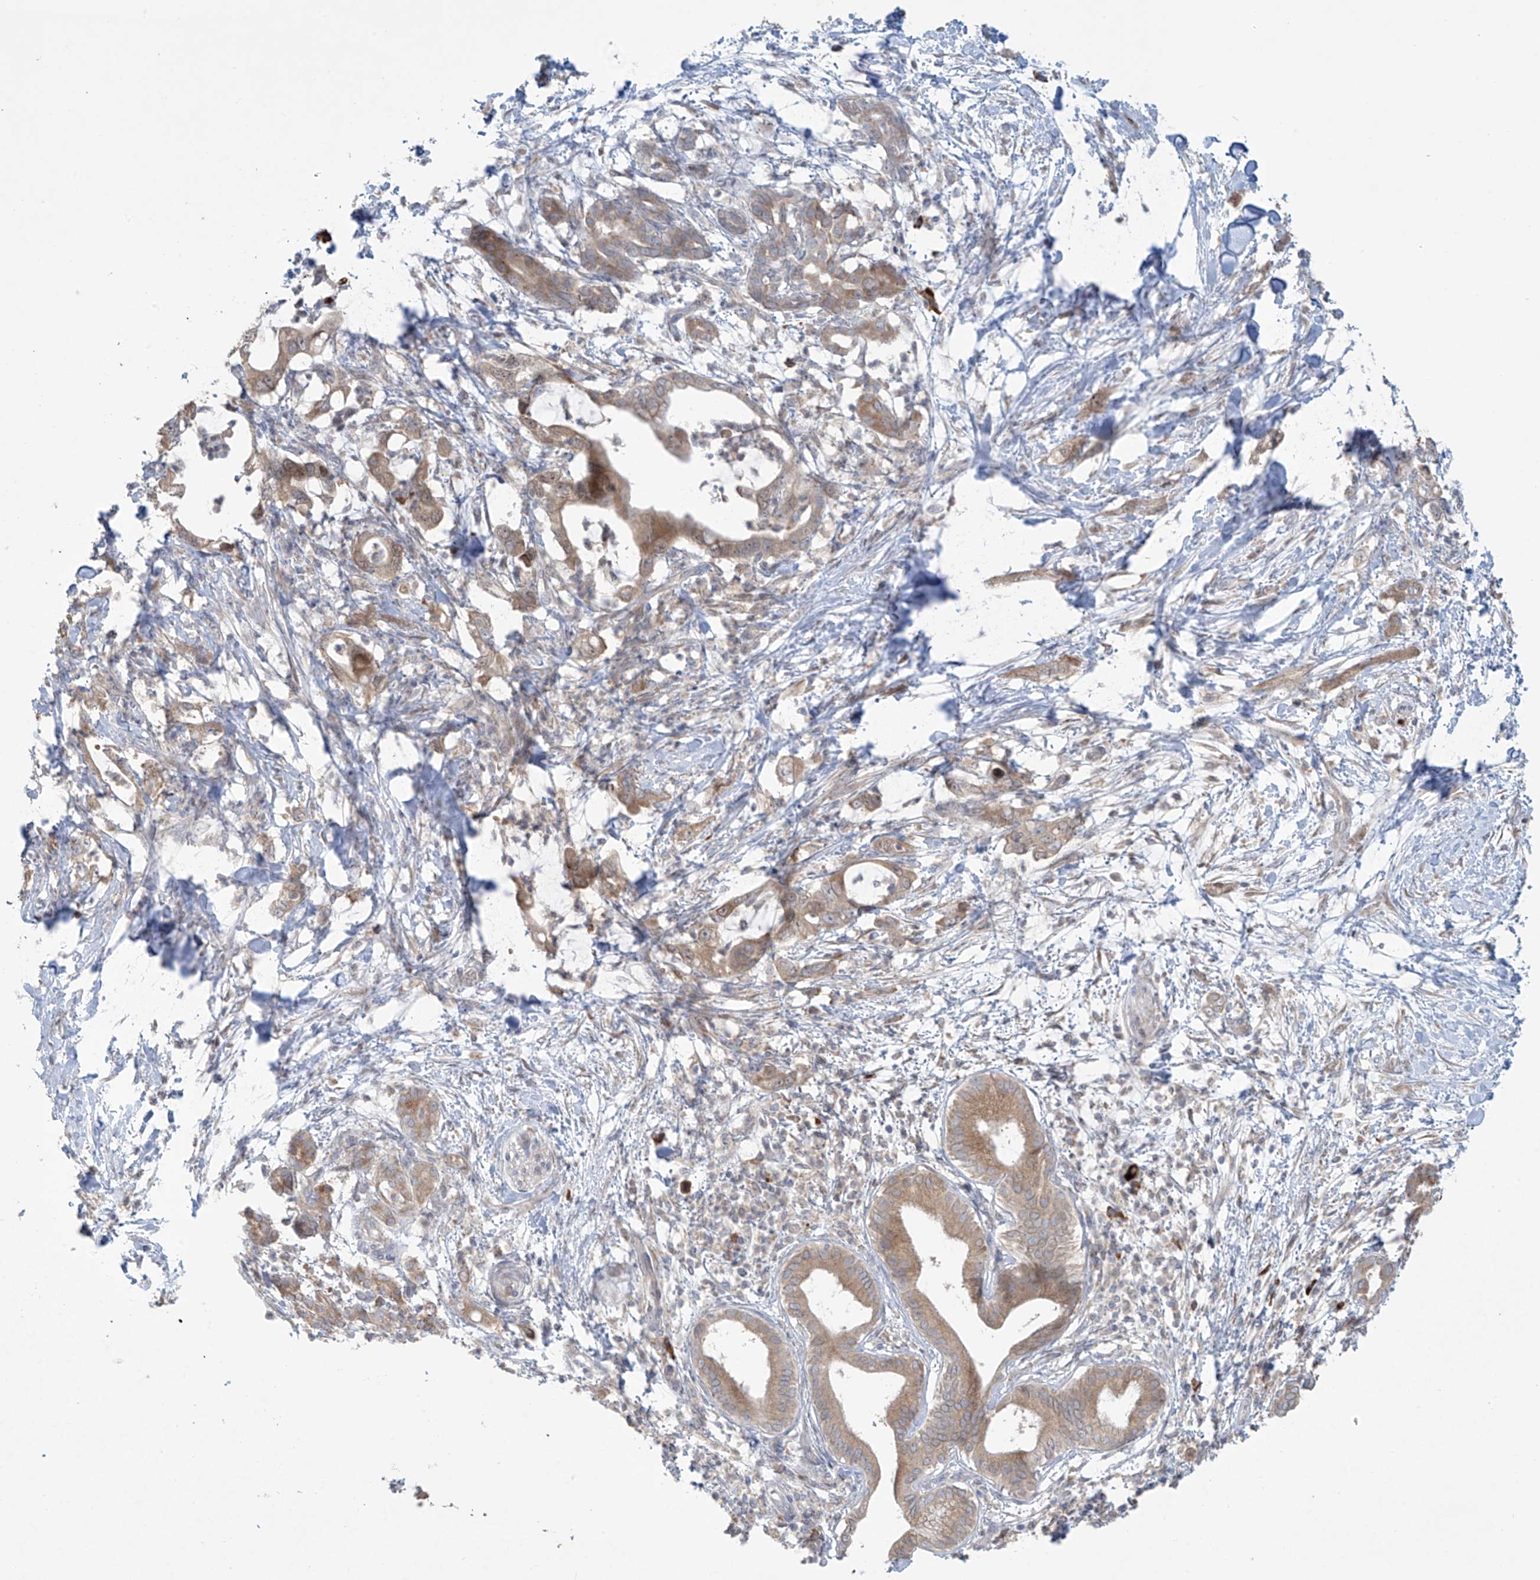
{"staining": {"intensity": "moderate", "quantity": ">75%", "location": "cytoplasmic/membranous"}, "tissue": "pancreatic cancer", "cell_type": "Tumor cells", "image_type": "cancer", "snomed": [{"axis": "morphology", "description": "Adenocarcinoma, NOS"}, {"axis": "topography", "description": "Pancreas"}], "caption": "Immunohistochemical staining of pancreatic cancer (adenocarcinoma) reveals medium levels of moderate cytoplasmic/membranous staining in approximately >75% of tumor cells.", "gene": "PPAT", "patient": {"sex": "female", "age": 55}}